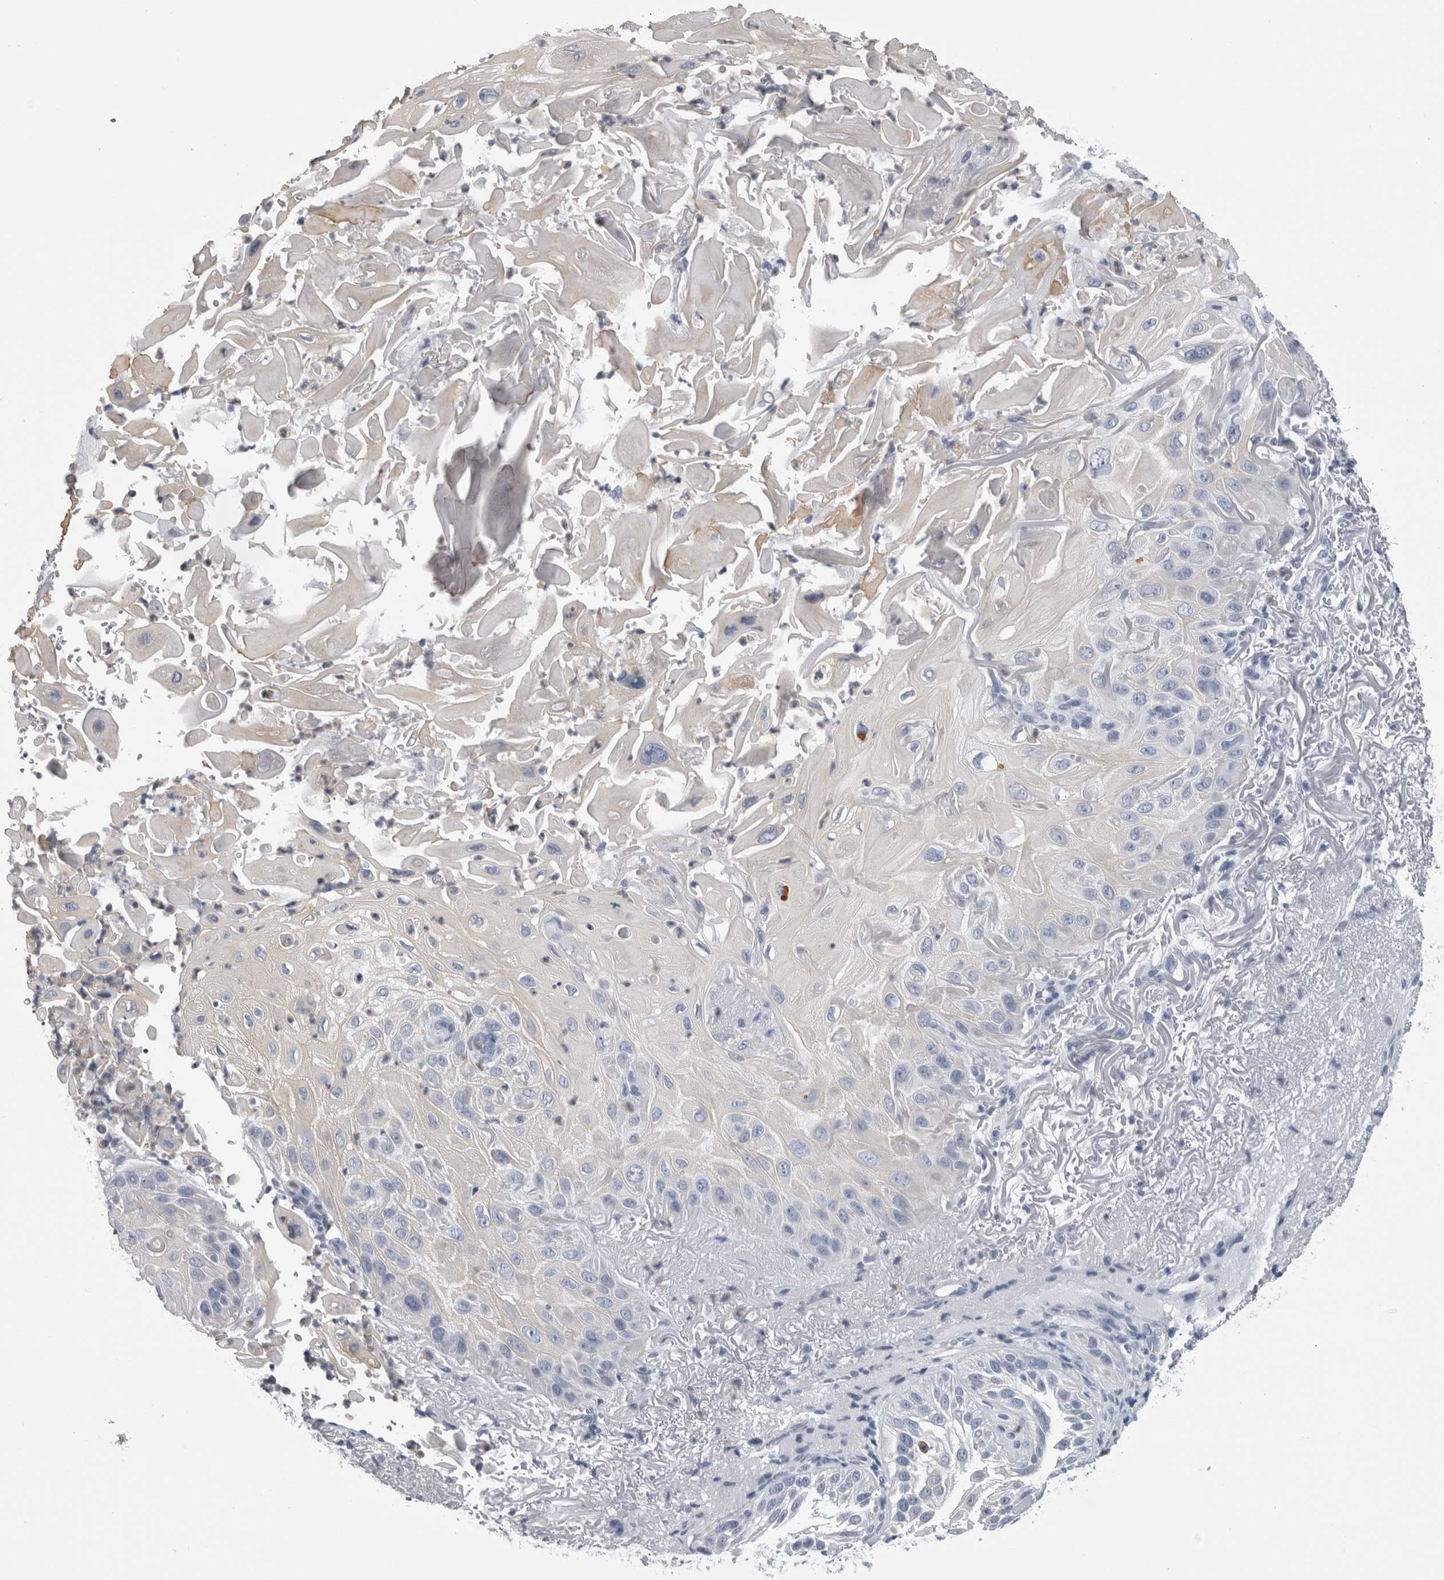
{"staining": {"intensity": "negative", "quantity": "none", "location": "none"}, "tissue": "skin cancer", "cell_type": "Tumor cells", "image_type": "cancer", "snomed": [{"axis": "morphology", "description": "Squamous cell carcinoma, NOS"}, {"axis": "topography", "description": "Skin"}], "caption": "The immunohistochemistry histopathology image has no significant positivity in tumor cells of skin squamous cell carcinoma tissue.", "gene": "ALDH8A1", "patient": {"sex": "female", "age": 77}}